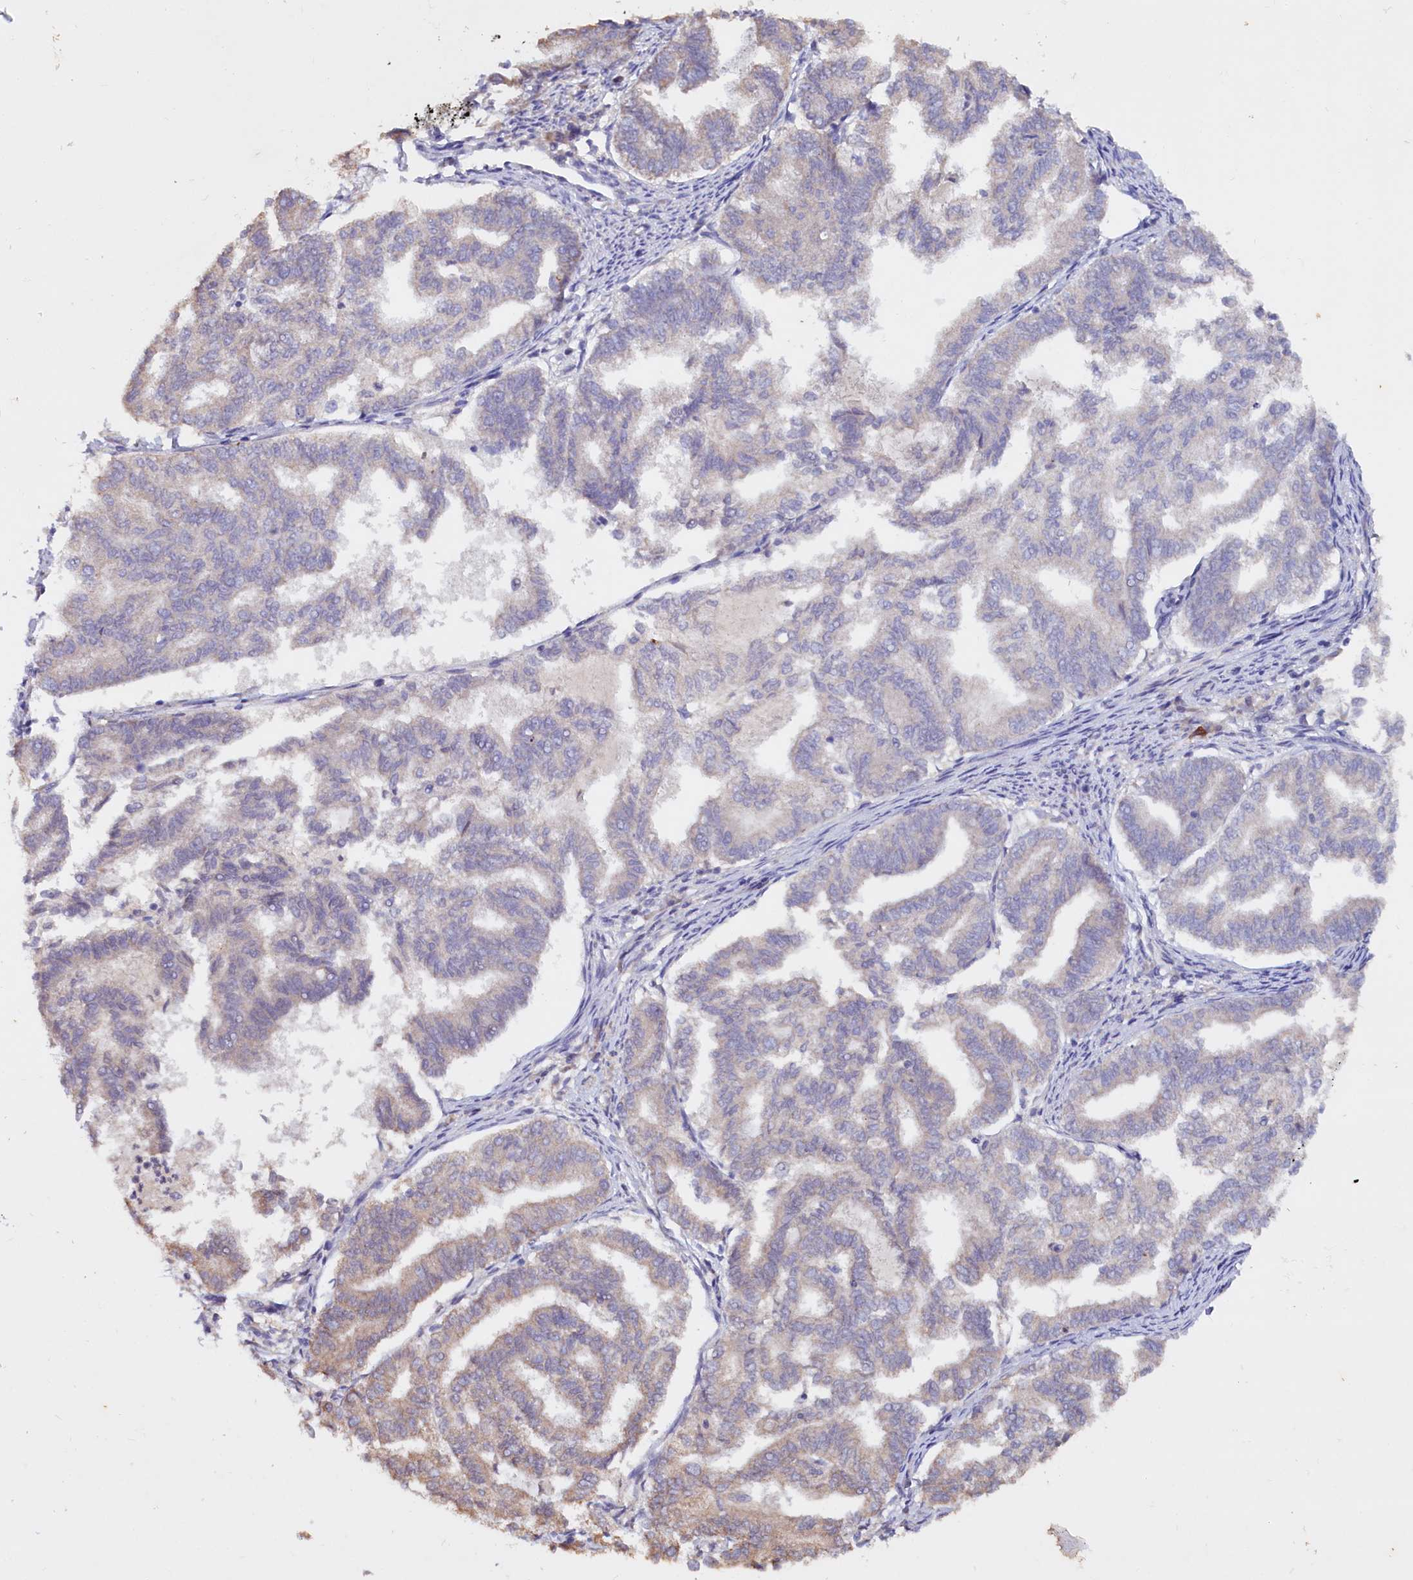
{"staining": {"intensity": "weak", "quantity": "<25%", "location": "cytoplasmic/membranous"}, "tissue": "endometrial cancer", "cell_type": "Tumor cells", "image_type": "cancer", "snomed": [{"axis": "morphology", "description": "Adenocarcinoma, NOS"}, {"axis": "topography", "description": "Endometrium"}], "caption": "Tumor cells are negative for brown protein staining in adenocarcinoma (endometrial).", "gene": "ETFBKMT", "patient": {"sex": "female", "age": 79}}